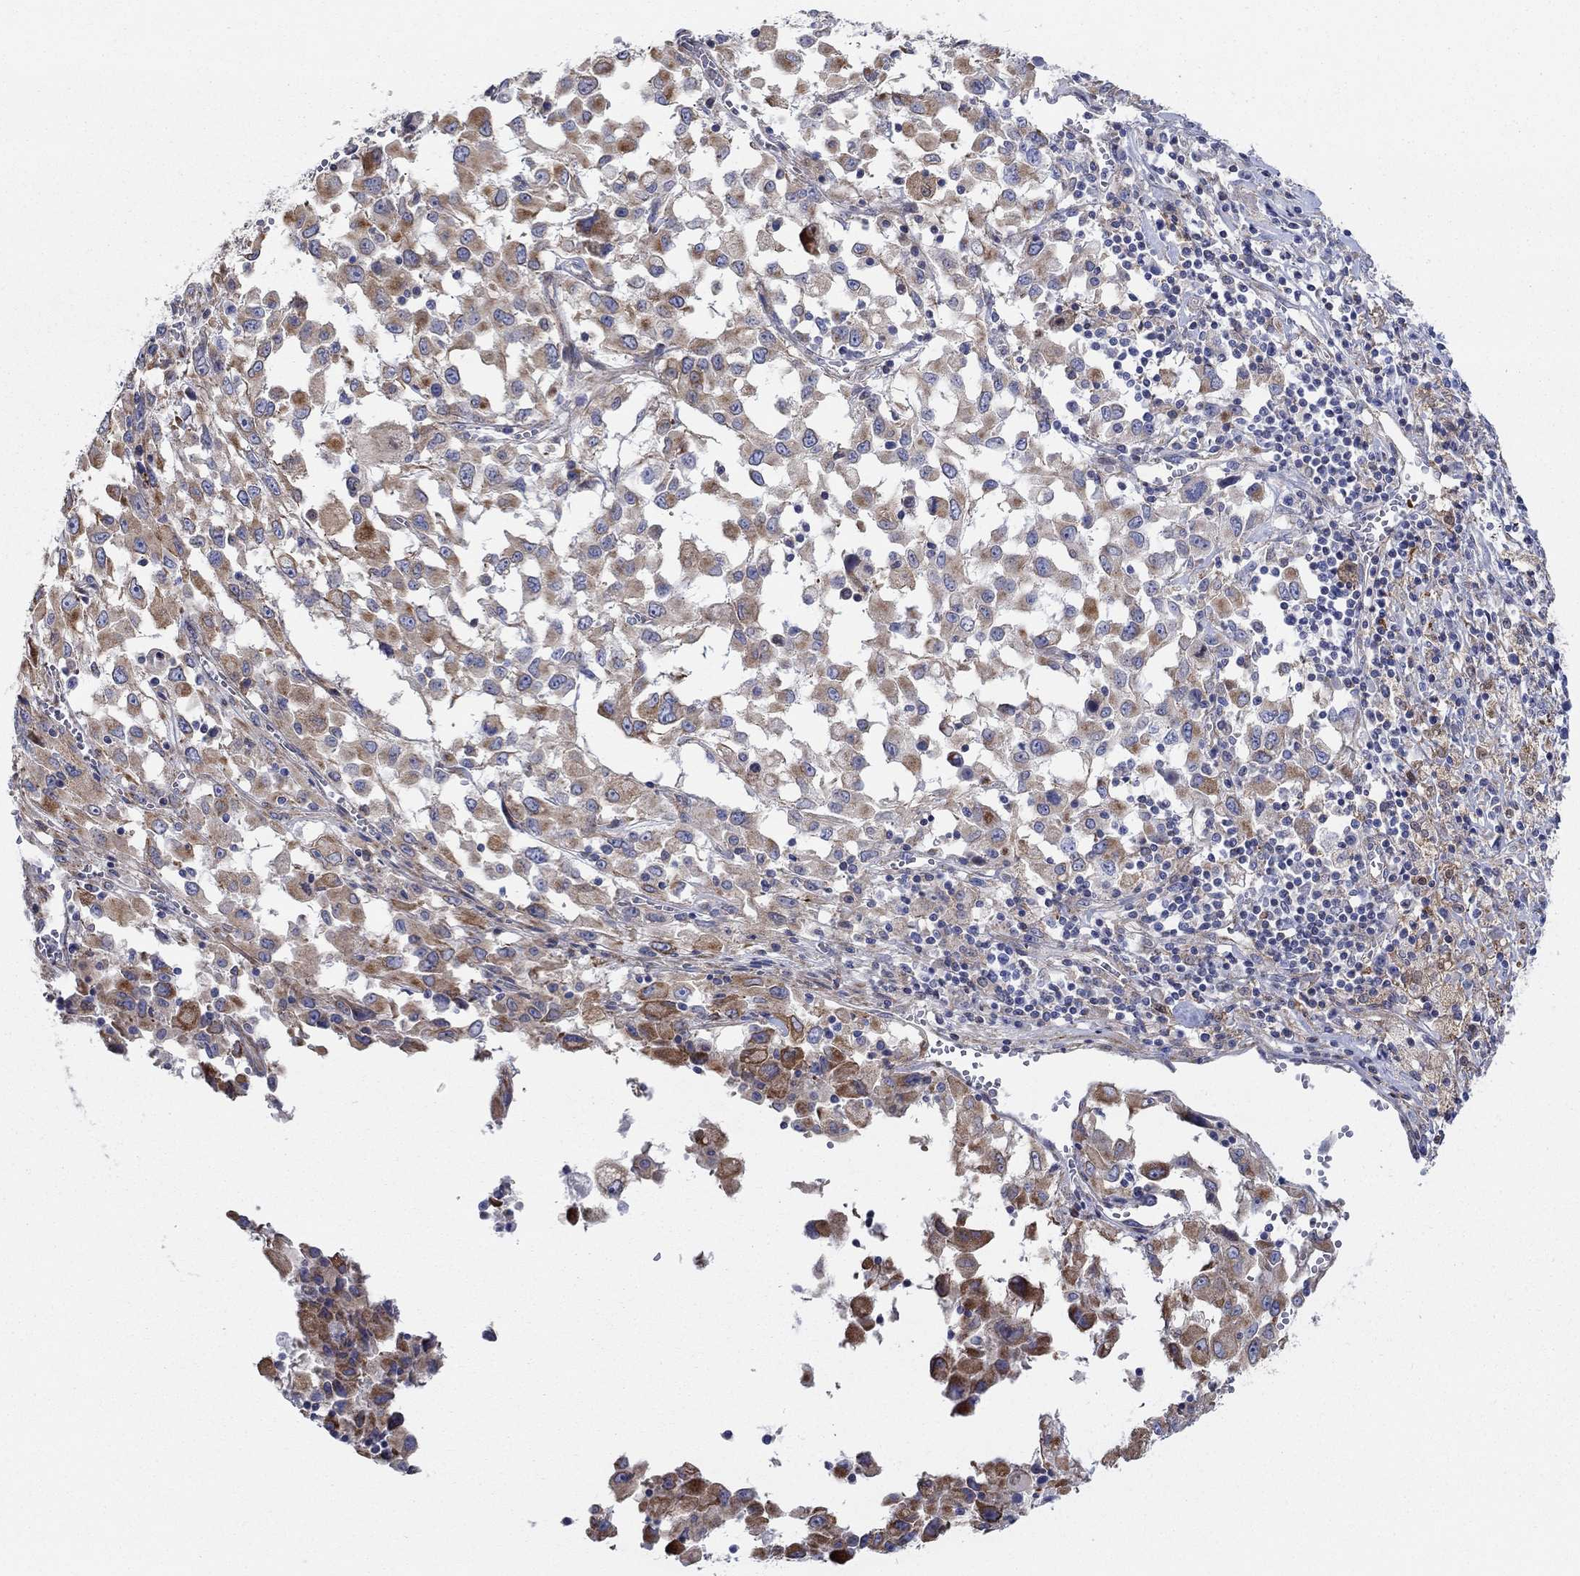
{"staining": {"intensity": "moderate", "quantity": "25%-75%", "location": "cytoplasmic/membranous"}, "tissue": "melanoma", "cell_type": "Tumor cells", "image_type": "cancer", "snomed": [{"axis": "morphology", "description": "Malignant melanoma, Metastatic site"}, {"axis": "topography", "description": "Lymph node"}], "caption": "Melanoma tissue displays moderate cytoplasmic/membranous staining in approximately 25%-75% of tumor cells", "gene": "FMN1", "patient": {"sex": "male", "age": 50}}